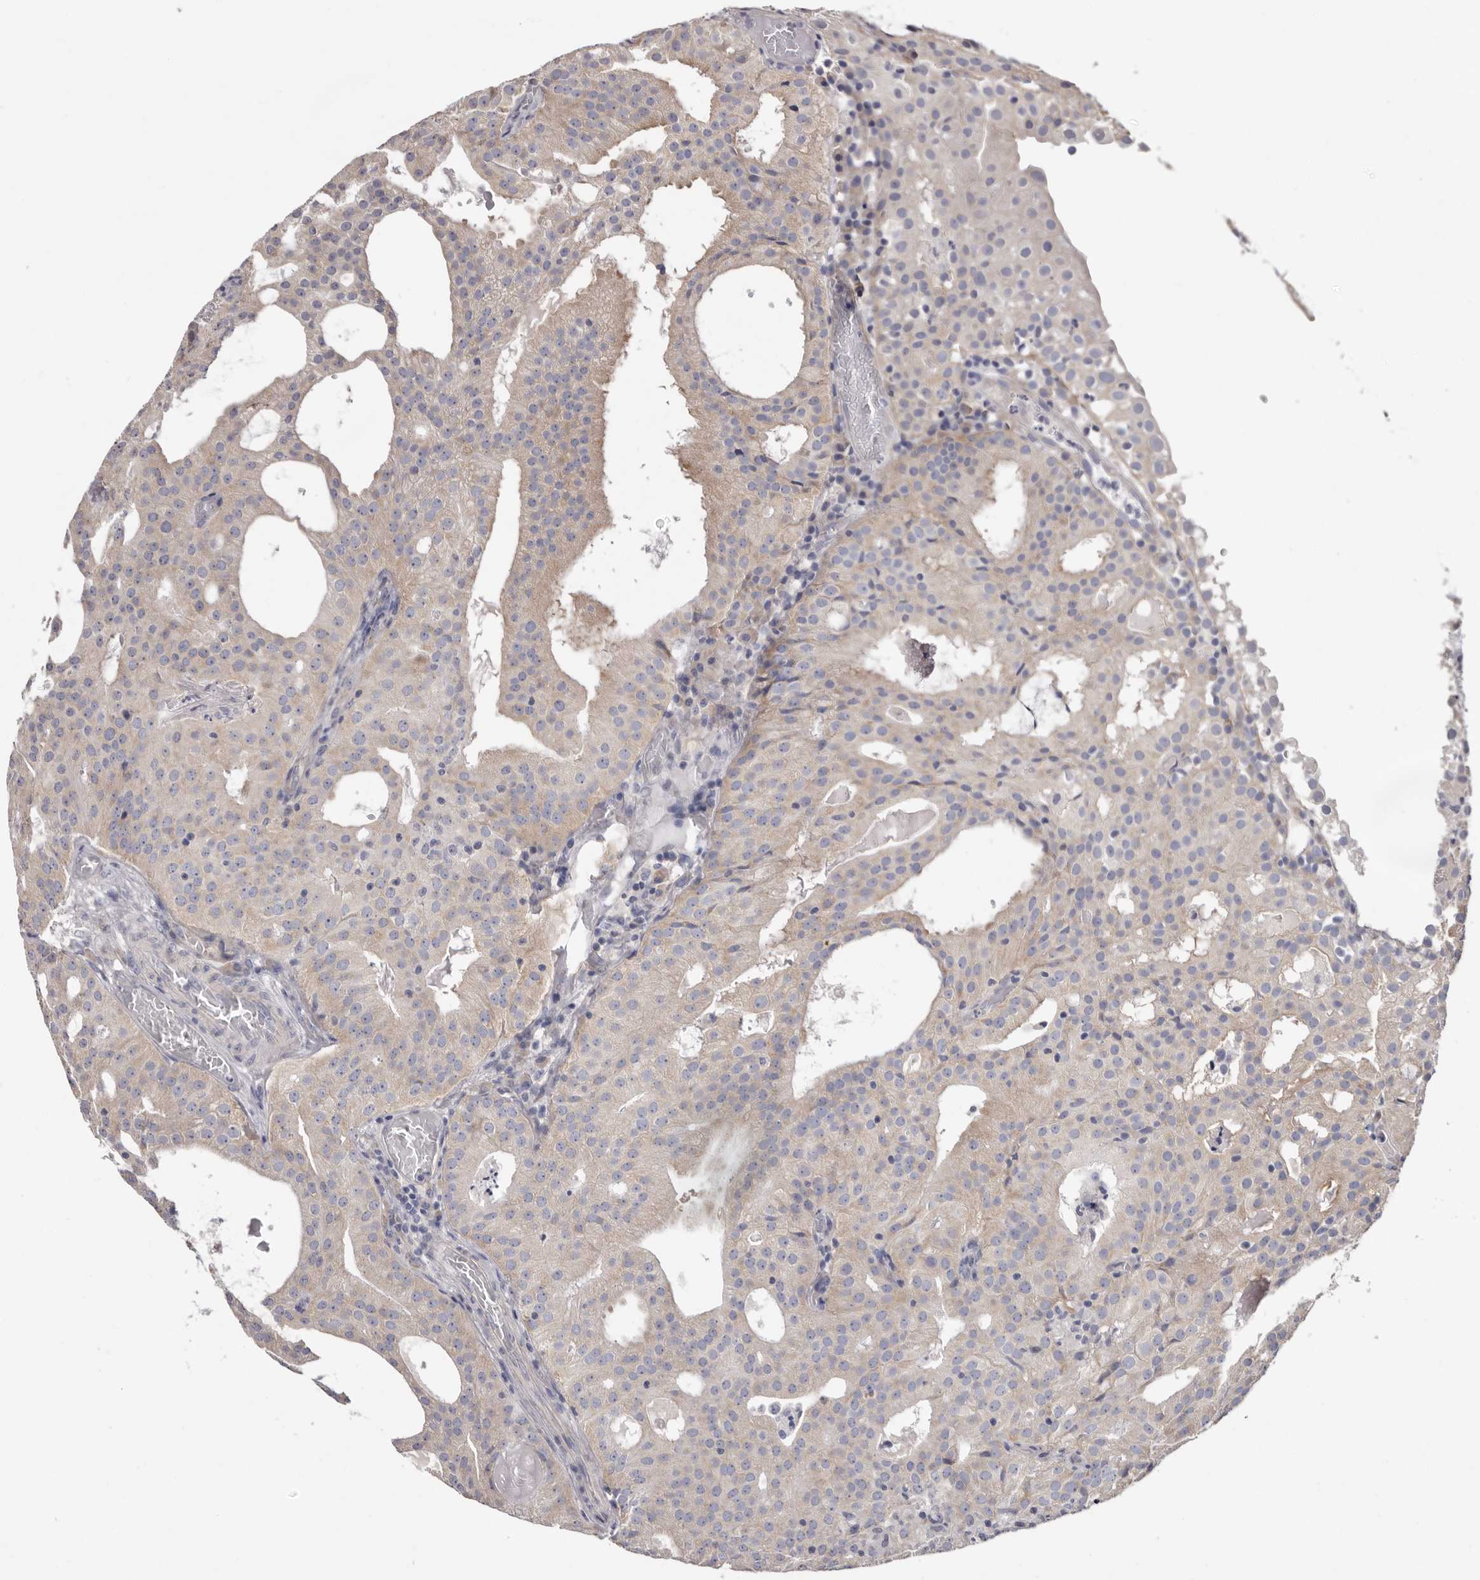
{"staining": {"intensity": "weak", "quantity": "25%-75%", "location": "cytoplasmic/membranous"}, "tissue": "prostate cancer", "cell_type": "Tumor cells", "image_type": "cancer", "snomed": [{"axis": "morphology", "description": "Adenocarcinoma, Medium grade"}, {"axis": "topography", "description": "Prostate"}], "caption": "Protein staining reveals weak cytoplasmic/membranous positivity in about 25%-75% of tumor cells in prostate cancer.", "gene": "FAM167B", "patient": {"sex": "male", "age": 88}}